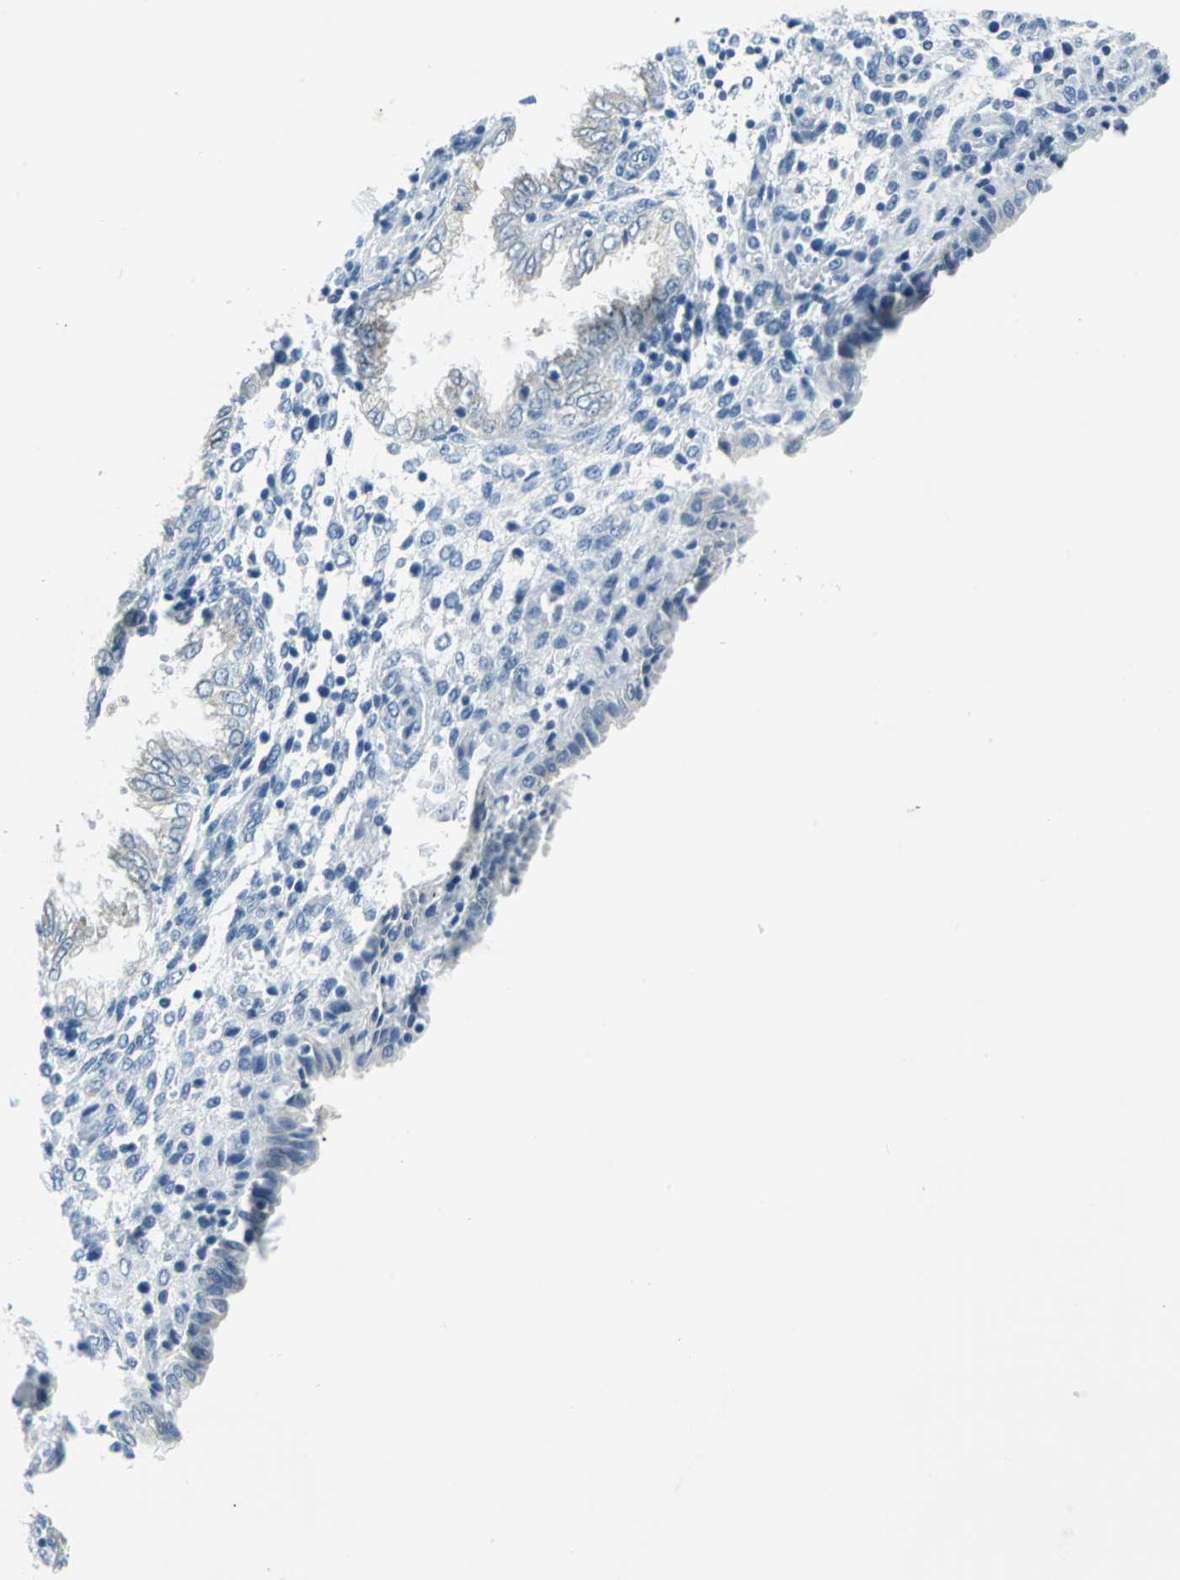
{"staining": {"intensity": "negative", "quantity": "none", "location": "none"}, "tissue": "endometrium", "cell_type": "Cells in endometrial stroma", "image_type": "normal", "snomed": [{"axis": "morphology", "description": "Normal tissue, NOS"}, {"axis": "topography", "description": "Endometrium"}], "caption": "Micrograph shows no protein expression in cells in endometrial stroma of normal endometrium.", "gene": "CYB5A", "patient": {"sex": "female", "age": 33}}